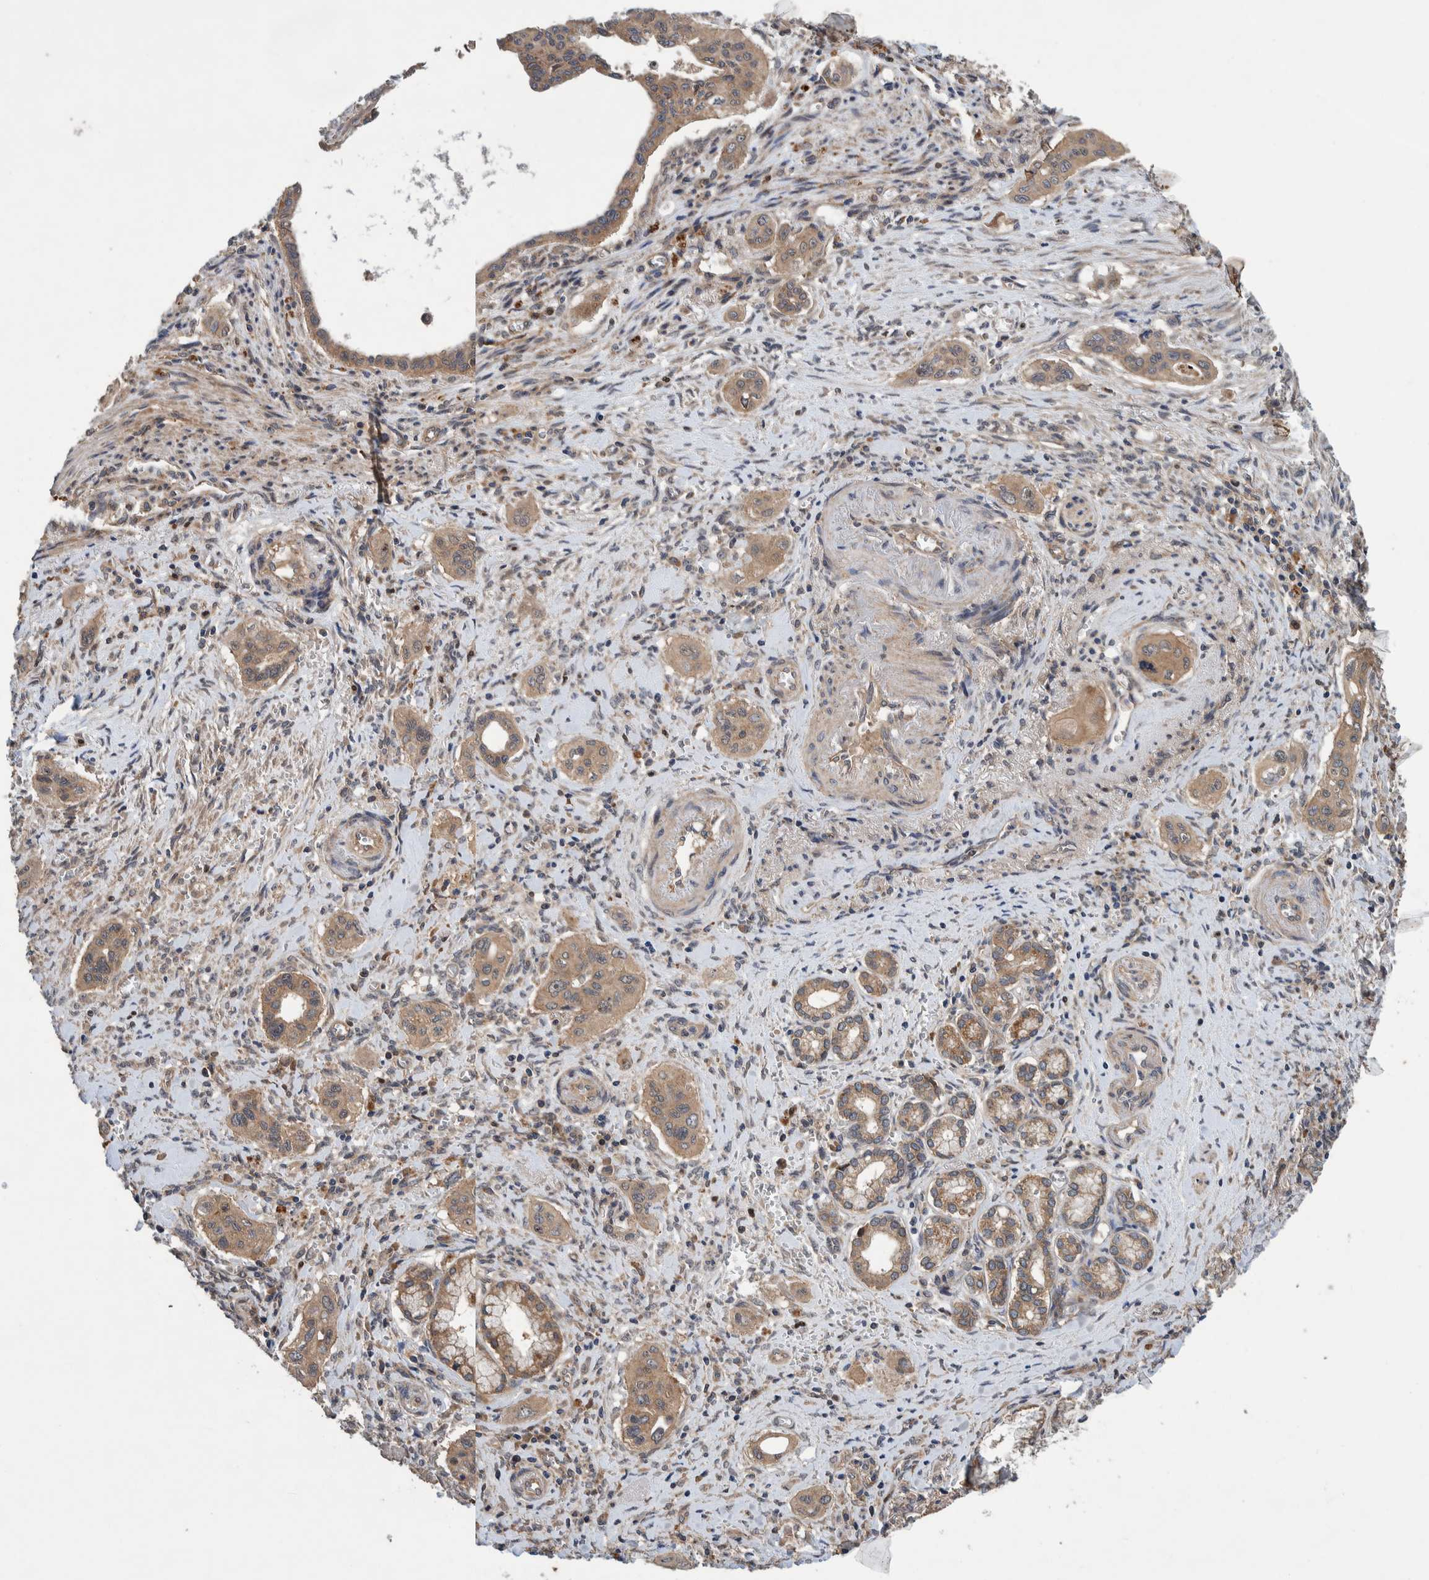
{"staining": {"intensity": "moderate", "quantity": ">75%", "location": "cytoplasmic/membranous"}, "tissue": "pancreatic cancer", "cell_type": "Tumor cells", "image_type": "cancer", "snomed": [{"axis": "morphology", "description": "Adenocarcinoma, NOS"}, {"axis": "topography", "description": "Pancreas"}], "caption": "DAB (3,3'-diaminobenzidine) immunohistochemical staining of pancreatic cancer shows moderate cytoplasmic/membranous protein staining in approximately >75% of tumor cells.", "gene": "PIK3R6", "patient": {"sex": "male", "age": 77}}